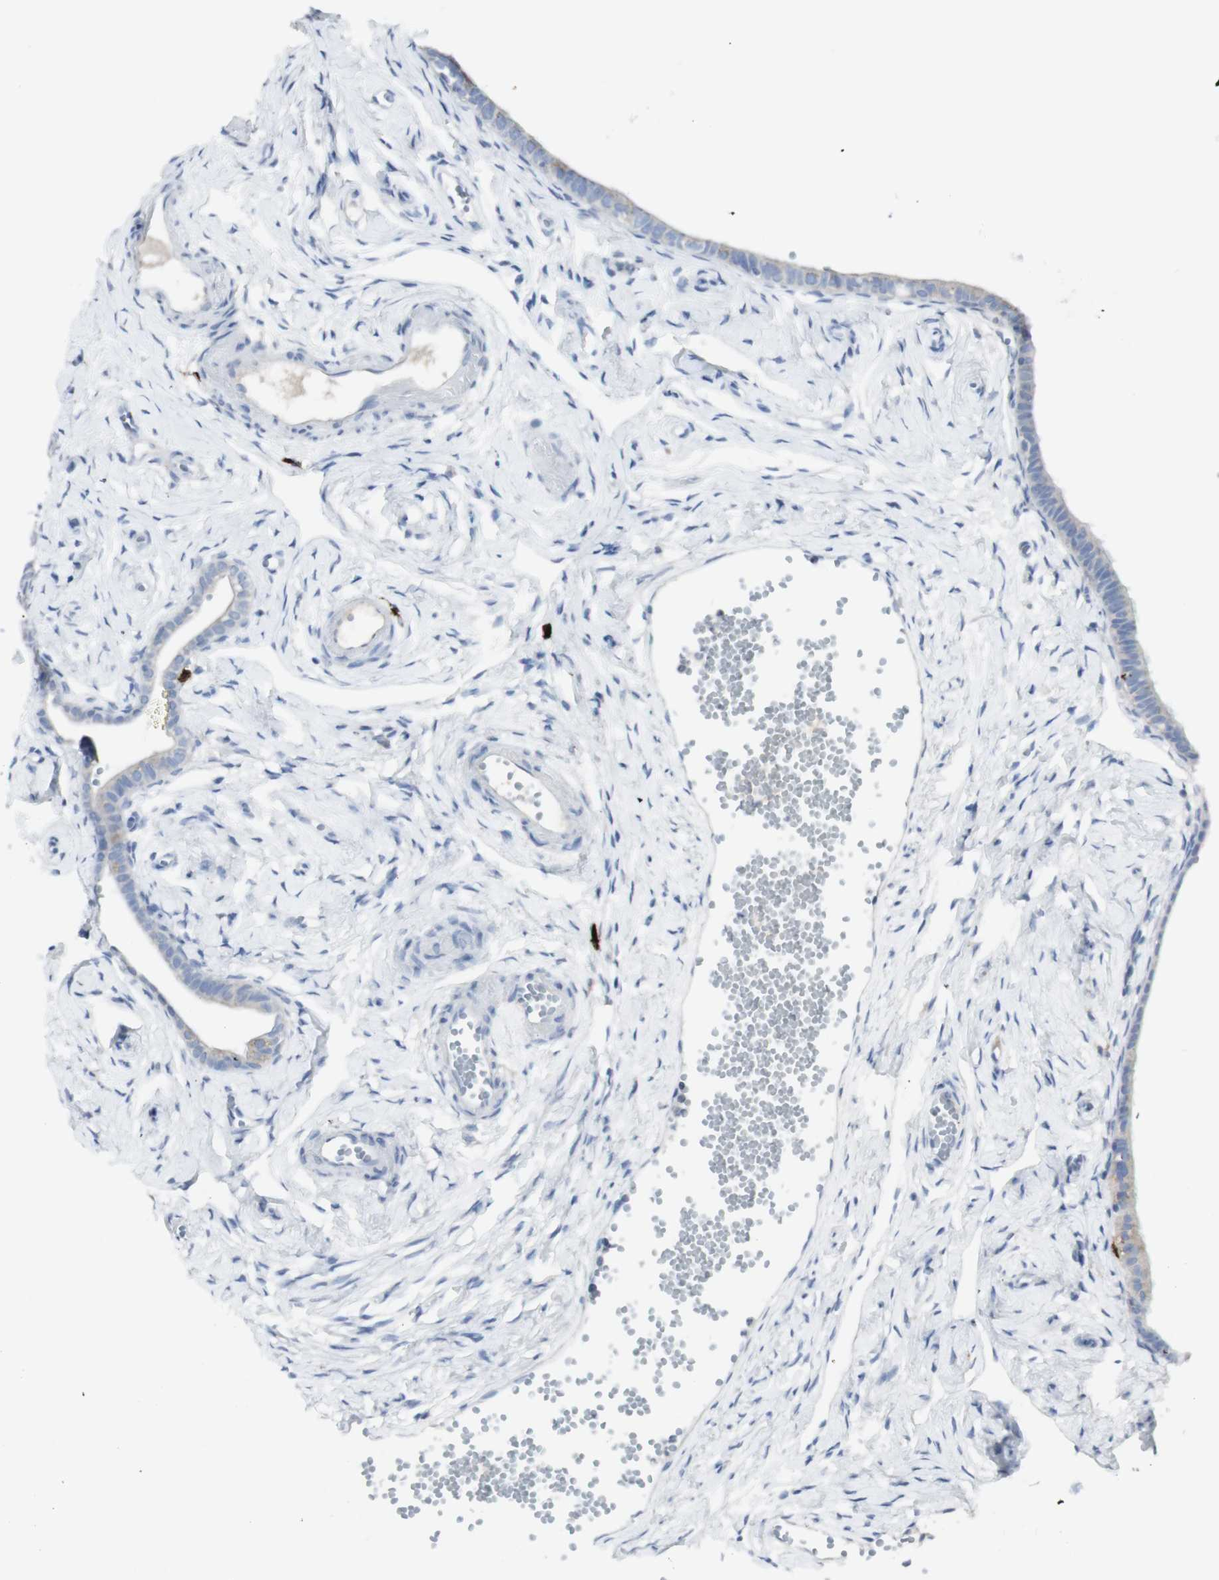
{"staining": {"intensity": "weak", "quantity": "<25%", "location": "cytoplasmic/membranous"}, "tissue": "fallopian tube", "cell_type": "Glandular cells", "image_type": "normal", "snomed": [{"axis": "morphology", "description": "Normal tissue, NOS"}, {"axis": "topography", "description": "Fallopian tube"}], "caption": "IHC of benign human fallopian tube displays no staining in glandular cells. (IHC, brightfield microscopy, high magnification).", "gene": "CD207", "patient": {"sex": "female", "age": 71}}